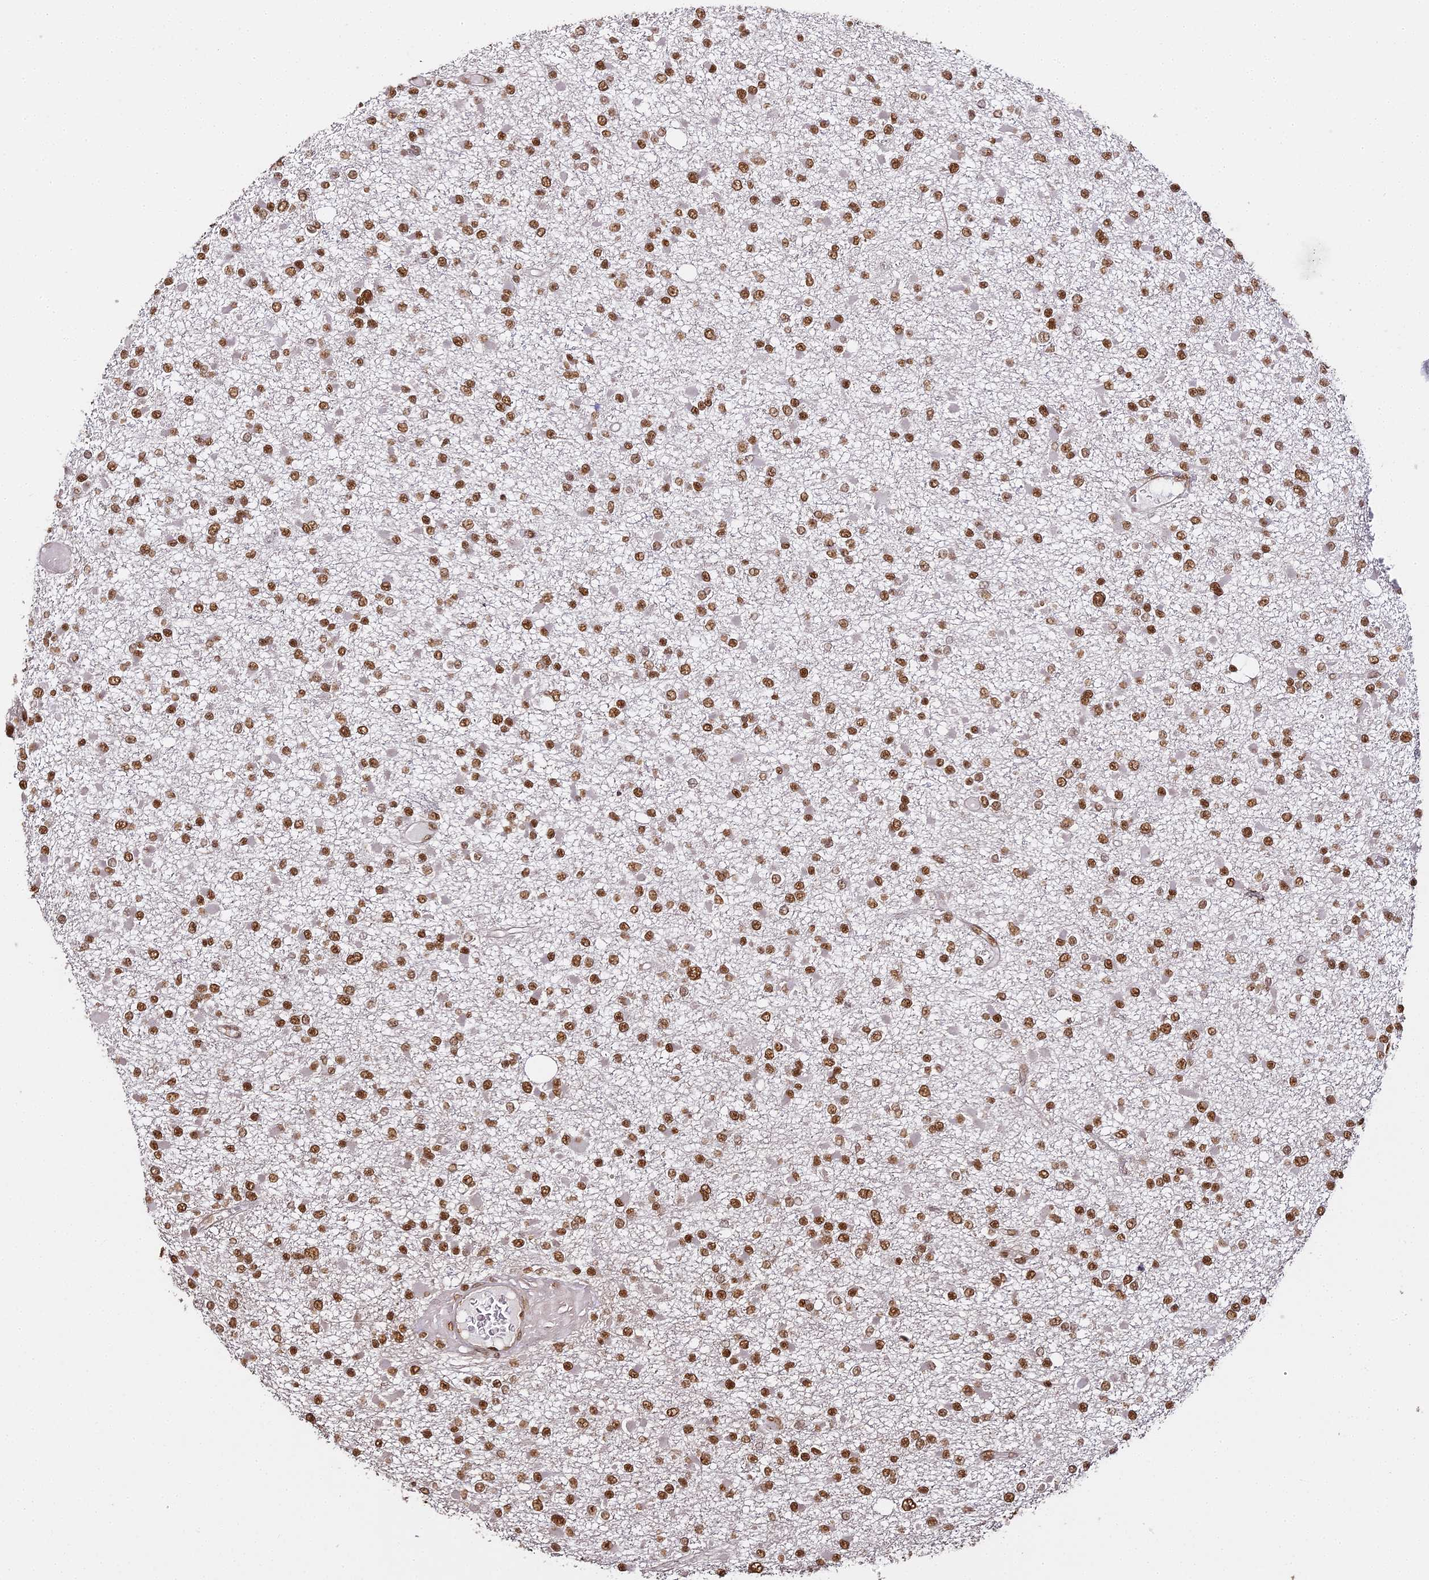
{"staining": {"intensity": "strong", "quantity": ">75%", "location": "nuclear"}, "tissue": "glioma", "cell_type": "Tumor cells", "image_type": "cancer", "snomed": [{"axis": "morphology", "description": "Glioma, malignant, Low grade"}, {"axis": "topography", "description": "Brain"}], "caption": "A high amount of strong nuclear expression is seen in approximately >75% of tumor cells in glioma tissue.", "gene": "HNRNPA1", "patient": {"sex": "female", "age": 22}}